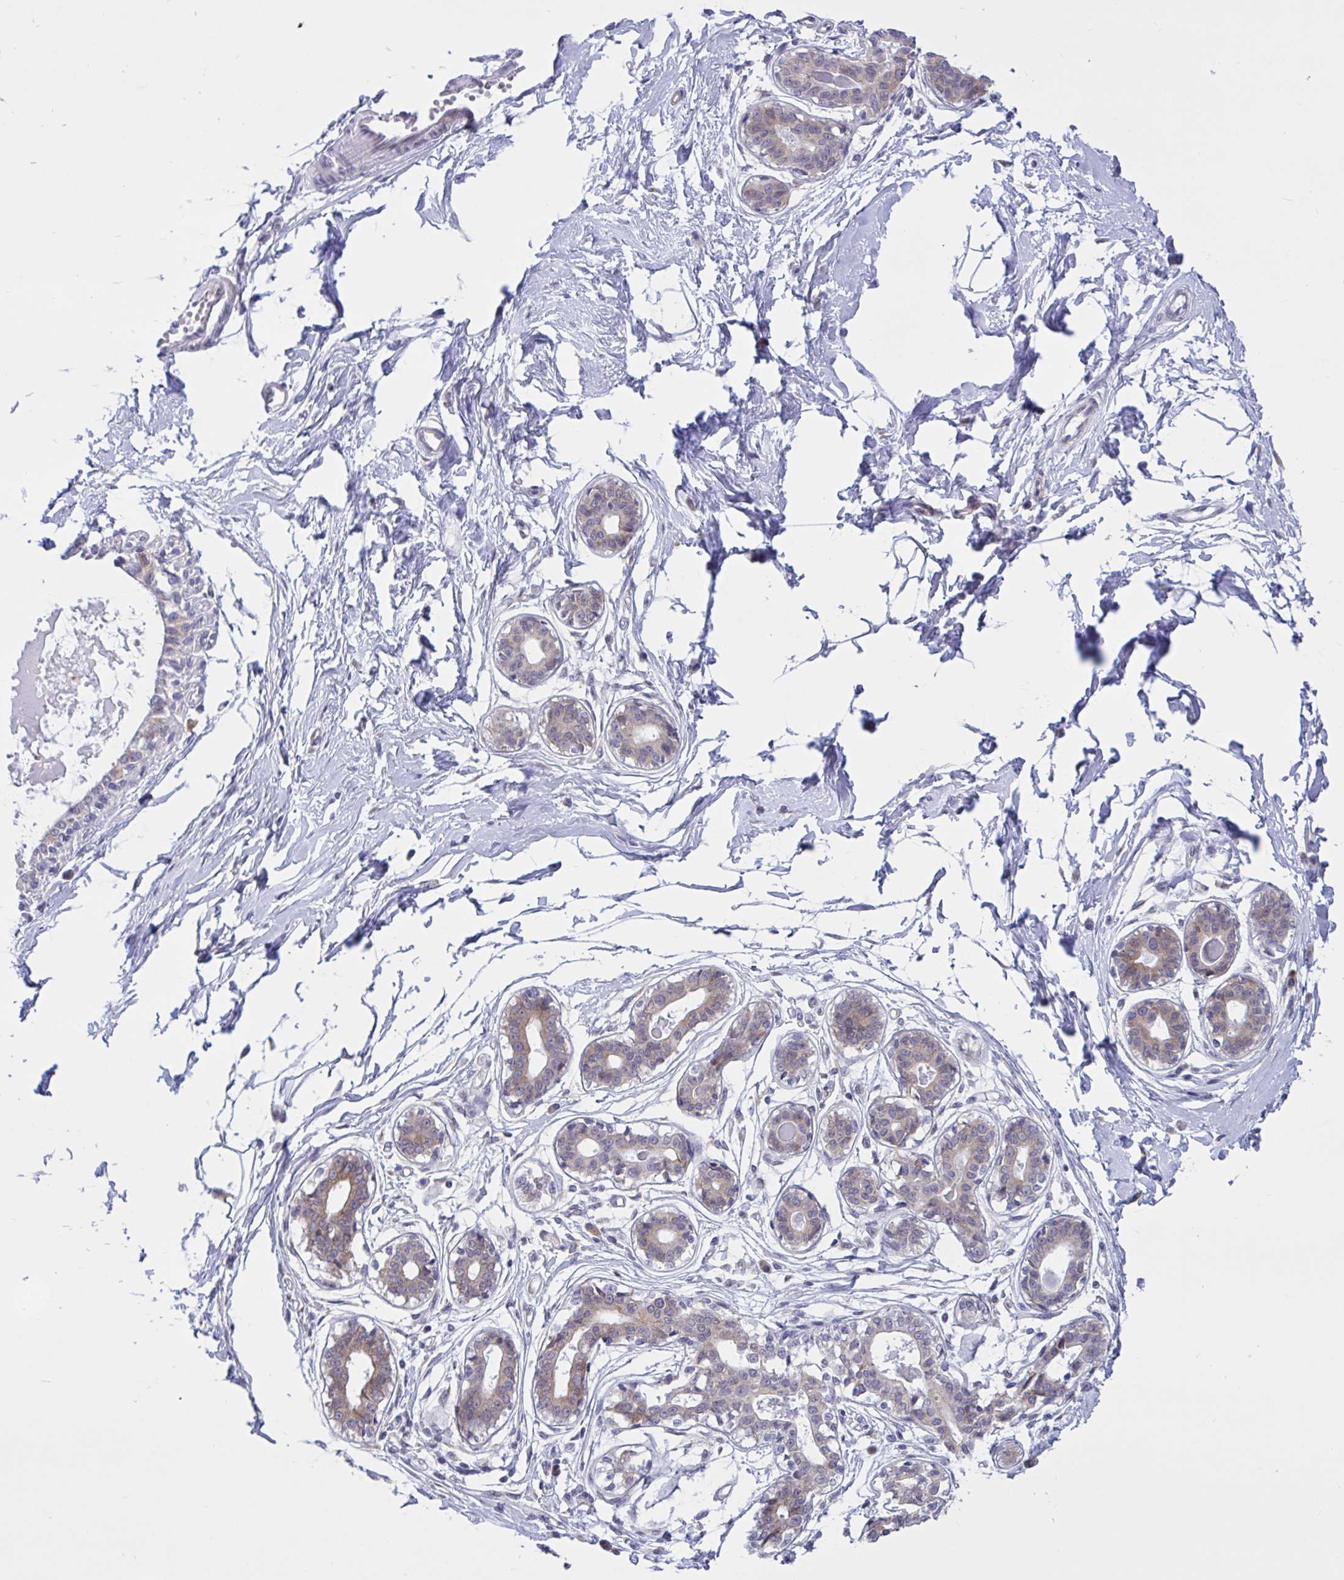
{"staining": {"intensity": "negative", "quantity": "none", "location": "none"}, "tissue": "breast", "cell_type": "Adipocytes", "image_type": "normal", "snomed": [{"axis": "morphology", "description": "Normal tissue, NOS"}, {"axis": "topography", "description": "Breast"}], "caption": "This is an IHC histopathology image of unremarkable human breast. There is no positivity in adipocytes.", "gene": "CAMLG", "patient": {"sex": "female", "age": 45}}